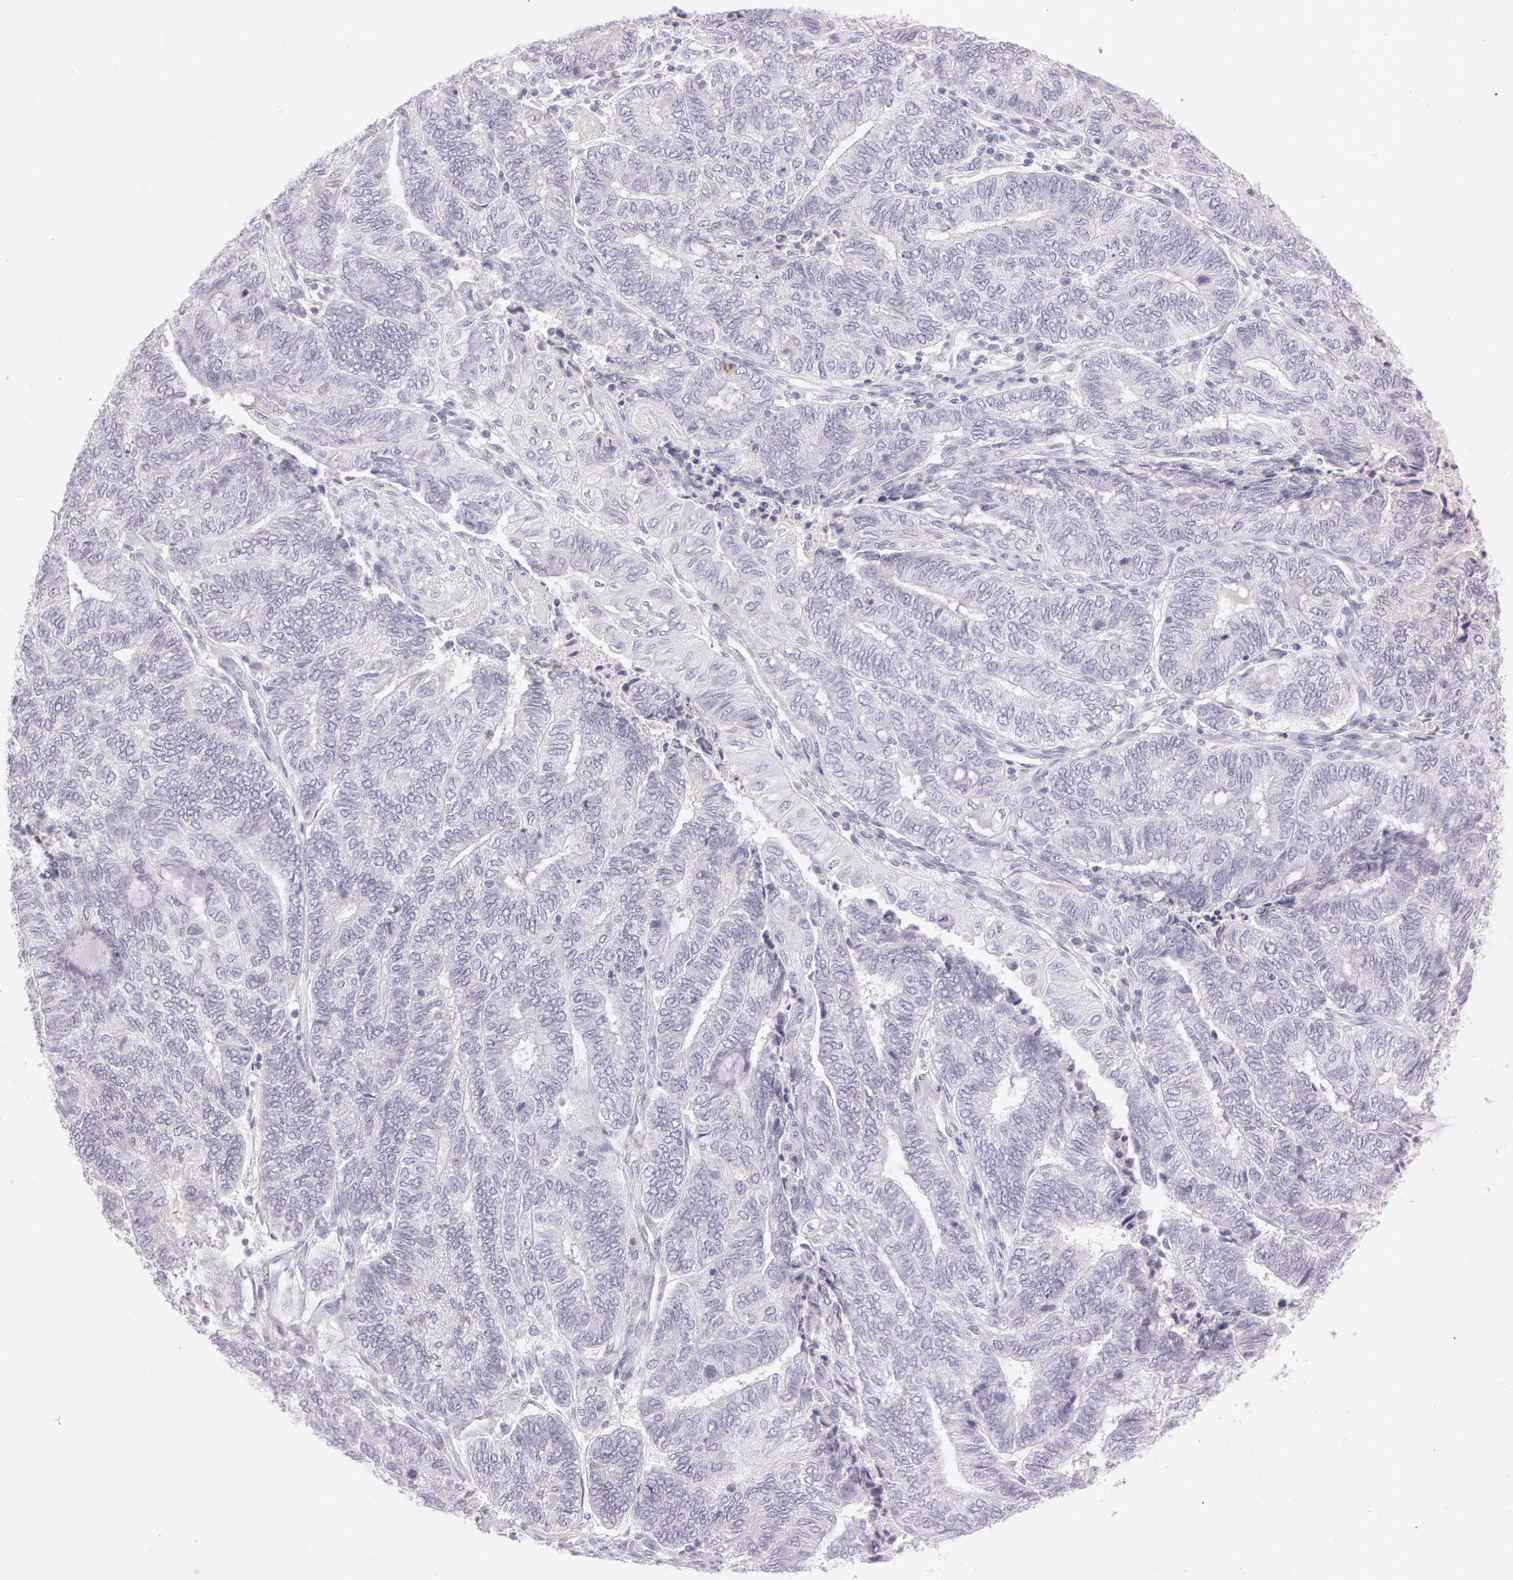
{"staining": {"intensity": "negative", "quantity": "none", "location": "none"}, "tissue": "endometrial cancer", "cell_type": "Tumor cells", "image_type": "cancer", "snomed": [{"axis": "morphology", "description": "Adenocarcinoma, NOS"}, {"axis": "topography", "description": "Uterus"}, {"axis": "topography", "description": "Endometrium"}], "caption": "A photomicrograph of human endometrial adenocarcinoma is negative for staining in tumor cells. (DAB (3,3'-diaminobenzidine) immunohistochemistry with hematoxylin counter stain).", "gene": "OTC", "patient": {"sex": "female", "age": 70}}